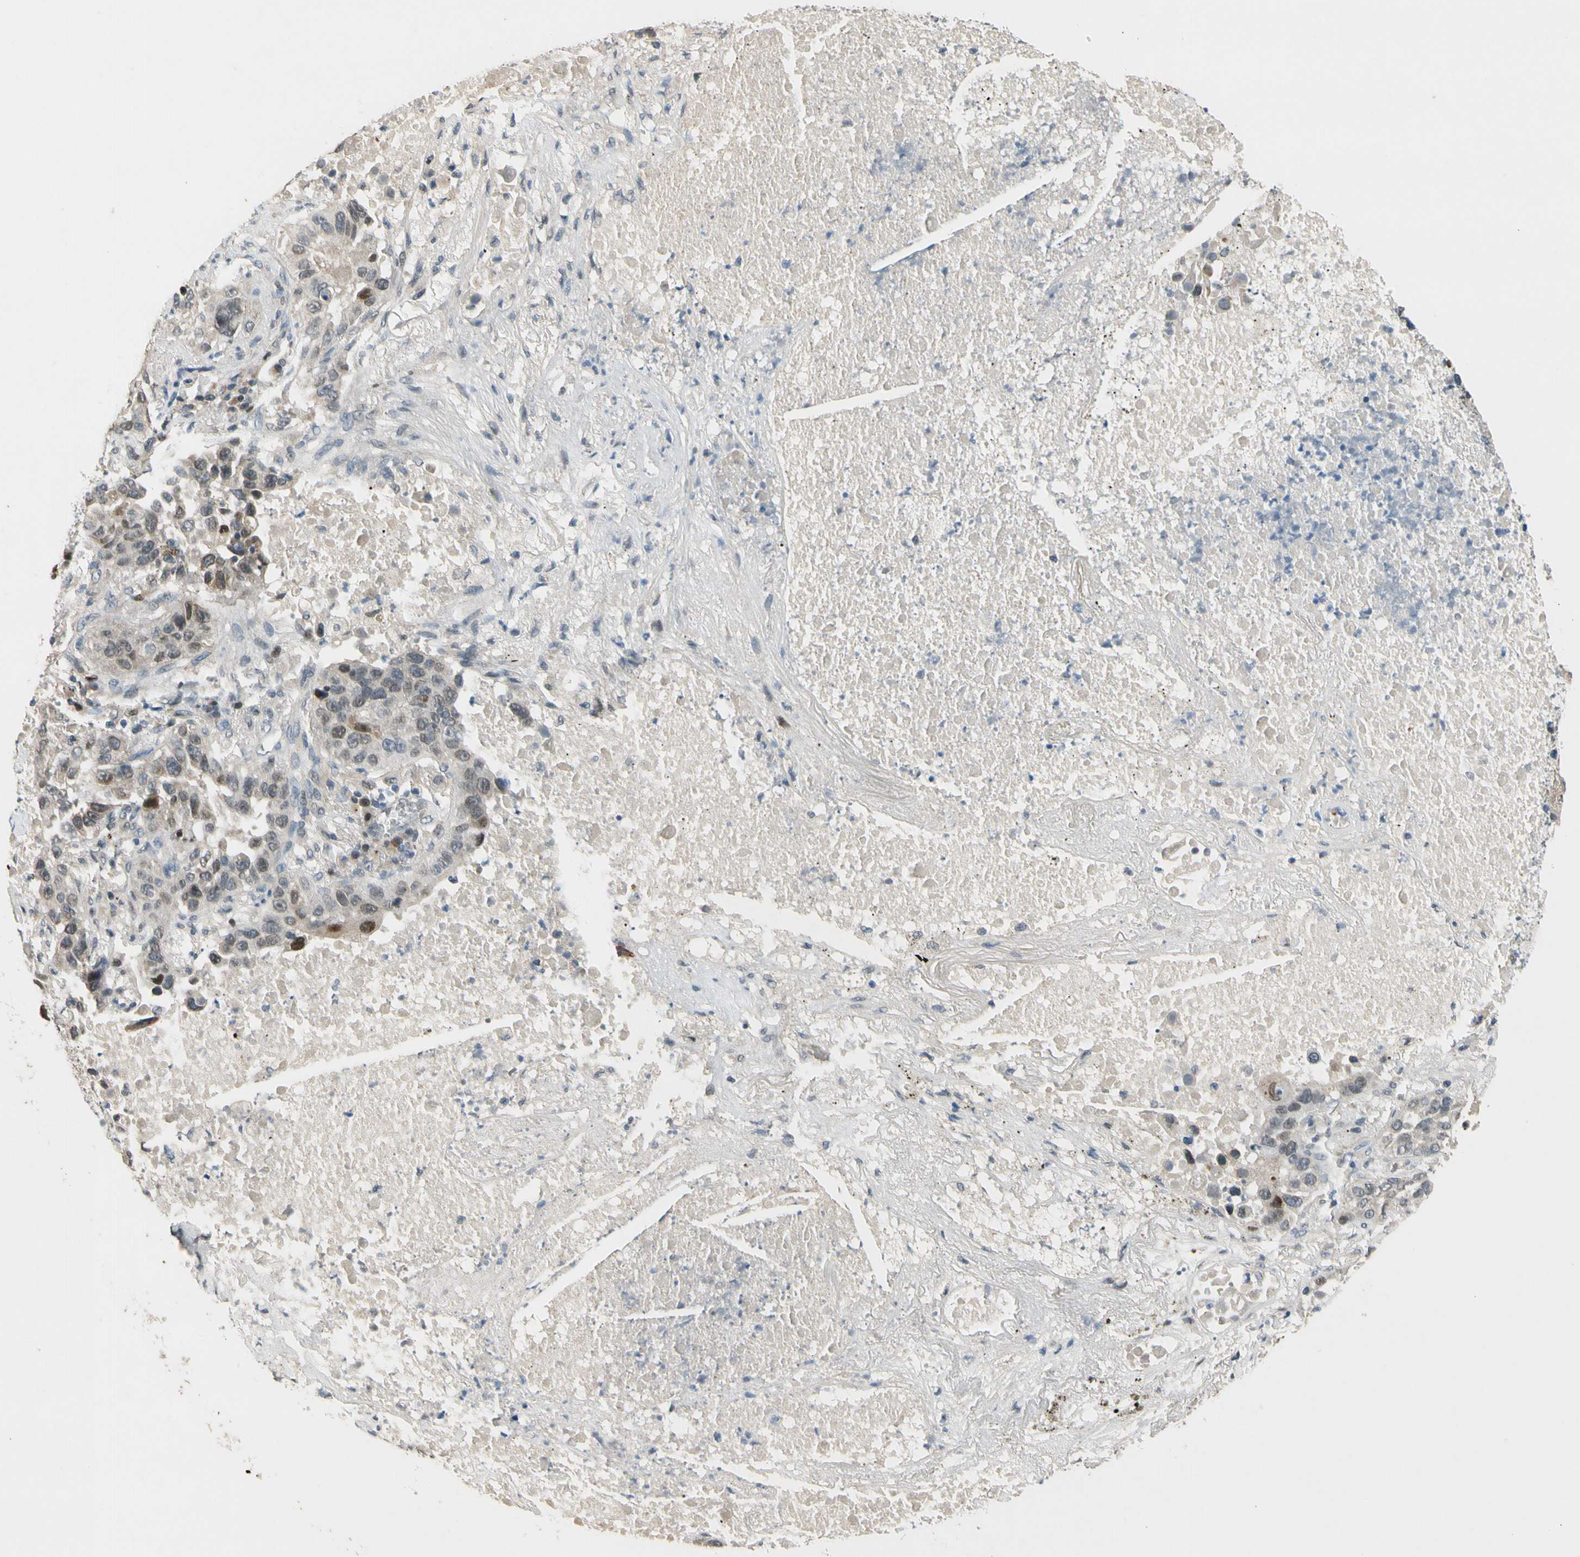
{"staining": {"intensity": "moderate", "quantity": "<25%", "location": "nuclear"}, "tissue": "lung cancer", "cell_type": "Tumor cells", "image_type": "cancer", "snomed": [{"axis": "morphology", "description": "Squamous cell carcinoma, NOS"}, {"axis": "topography", "description": "Lung"}], "caption": "Tumor cells reveal low levels of moderate nuclear staining in approximately <25% of cells in lung squamous cell carcinoma. (DAB (3,3'-diaminobenzidine) IHC with brightfield microscopy, high magnification).", "gene": "ZNF184", "patient": {"sex": "male", "age": 57}}